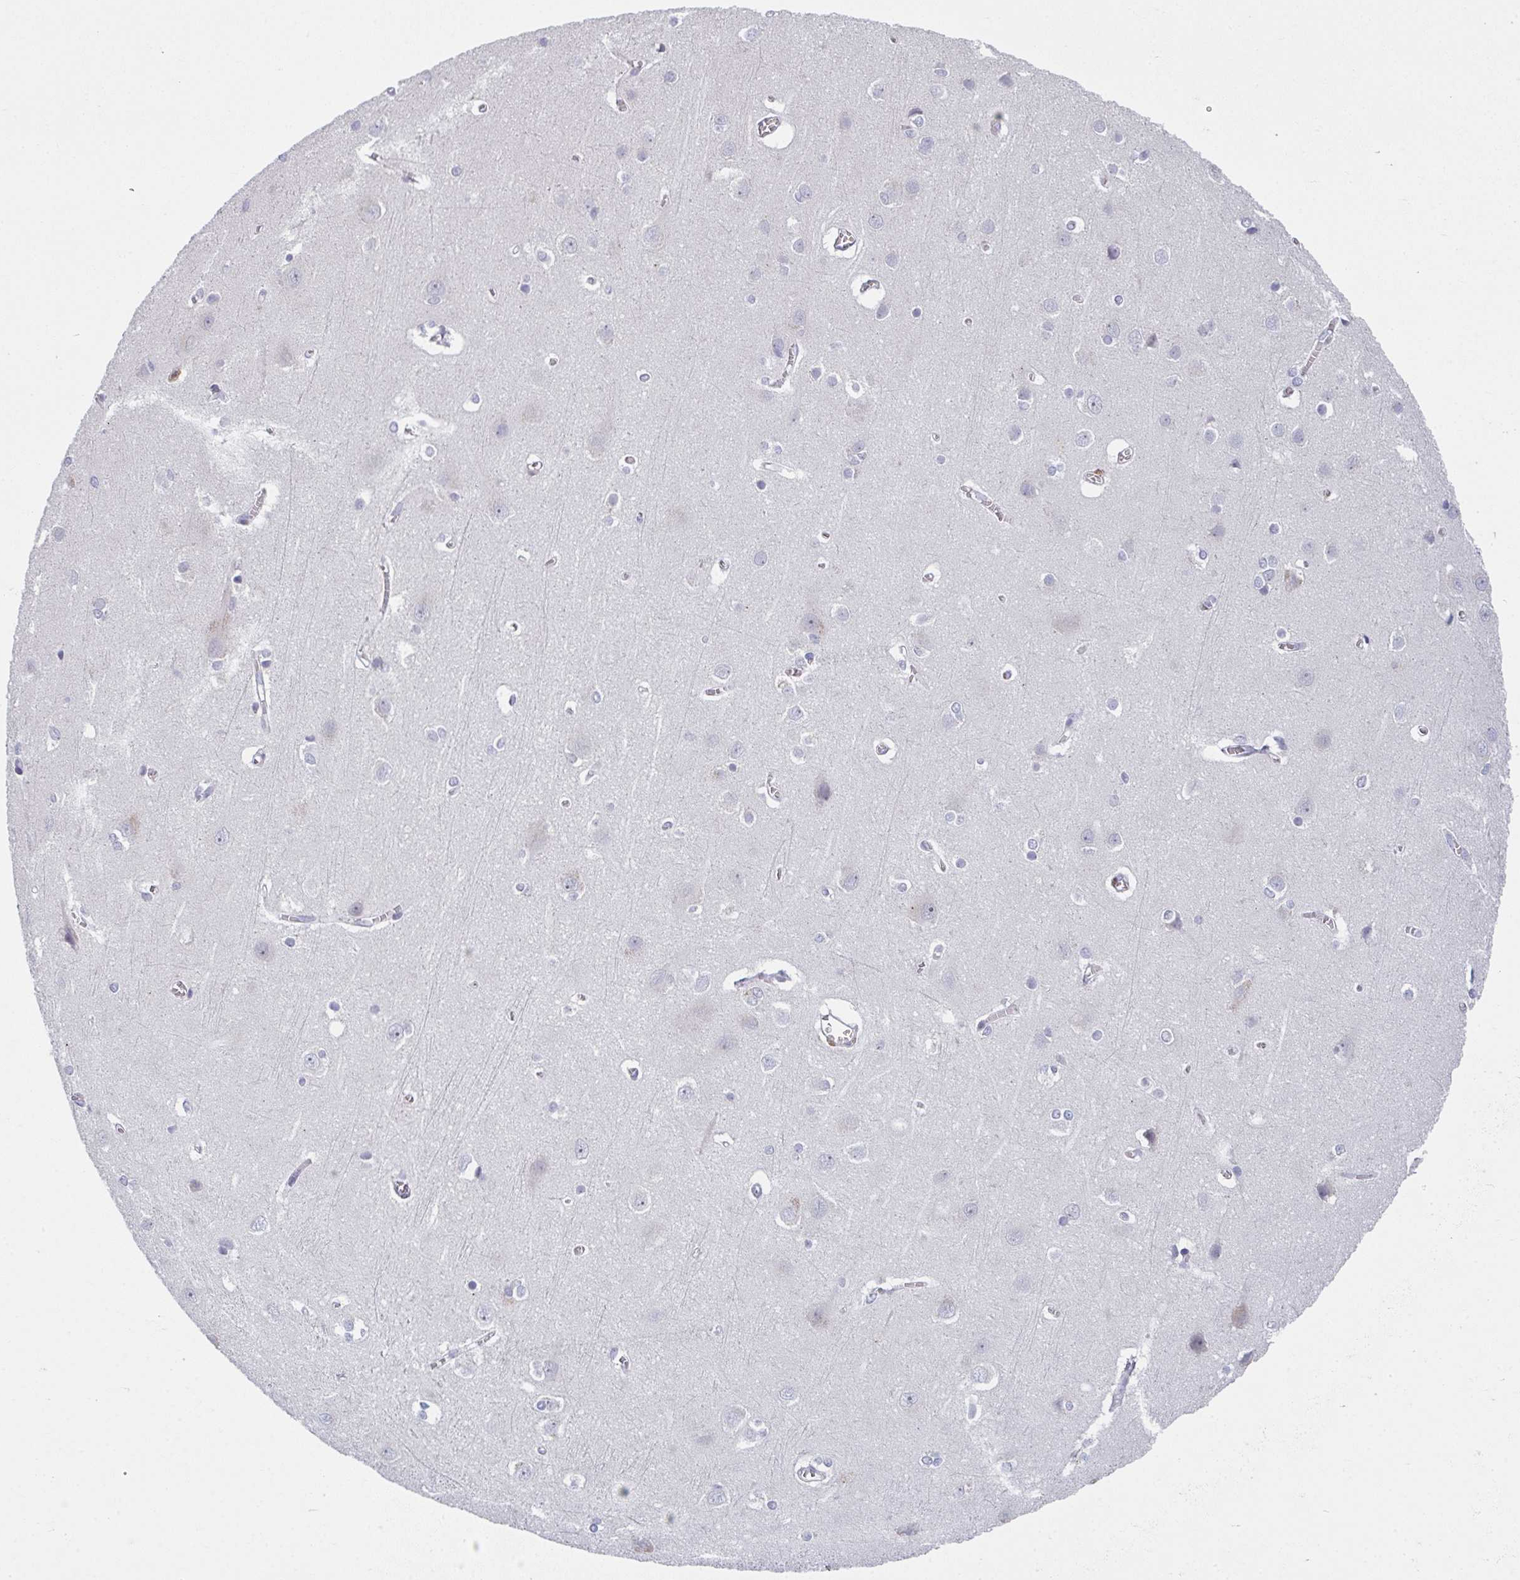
{"staining": {"intensity": "negative", "quantity": "none", "location": "none"}, "tissue": "cerebral cortex", "cell_type": "Endothelial cells", "image_type": "normal", "snomed": [{"axis": "morphology", "description": "Normal tissue, NOS"}, {"axis": "topography", "description": "Cerebral cortex"}], "caption": "The micrograph reveals no significant expression in endothelial cells of cerebral cortex. (DAB immunohistochemistry (IHC) with hematoxylin counter stain).", "gene": "RIOK1", "patient": {"sex": "male", "age": 37}}